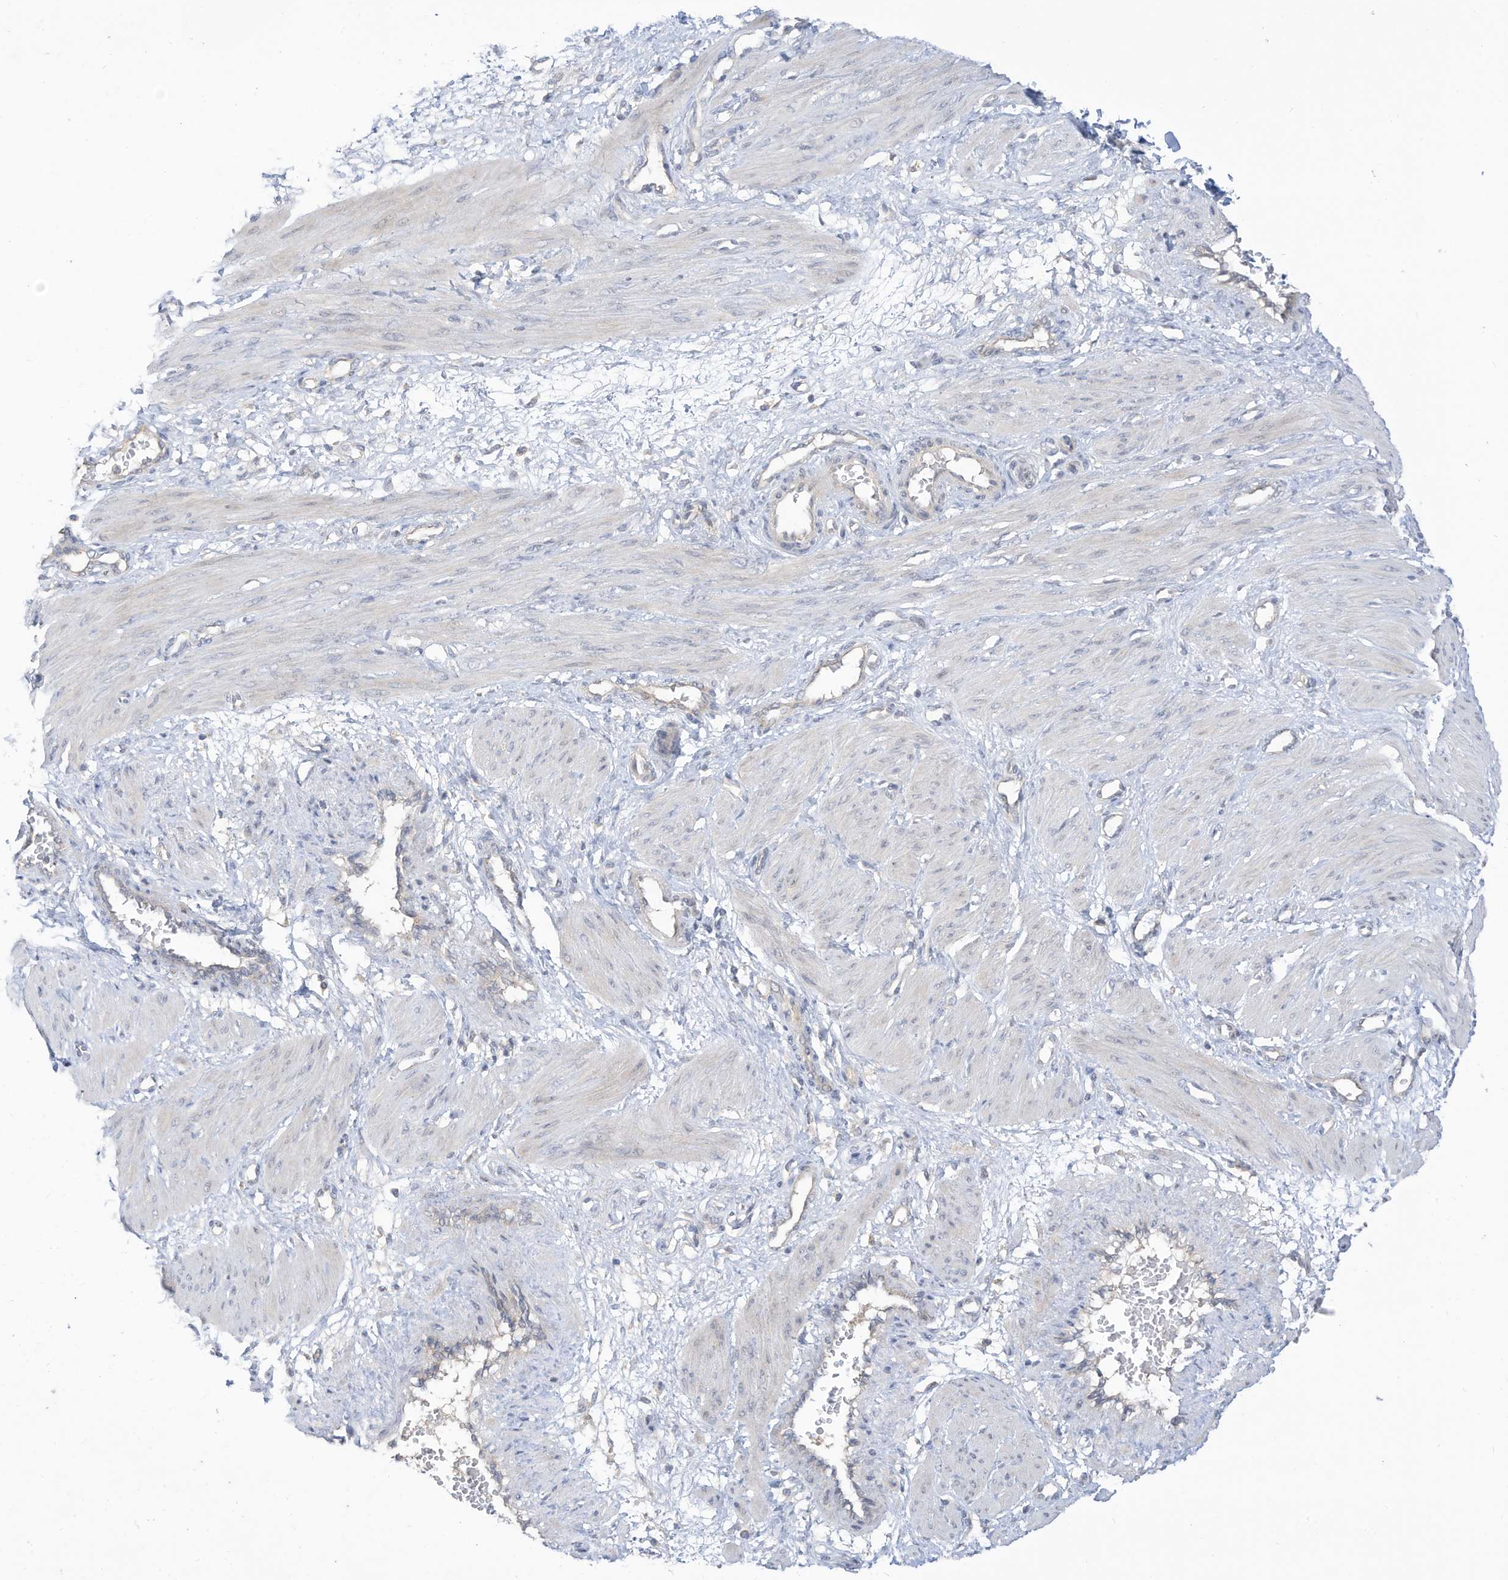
{"staining": {"intensity": "negative", "quantity": "none", "location": "none"}, "tissue": "smooth muscle", "cell_type": "Smooth muscle cells", "image_type": "normal", "snomed": [{"axis": "morphology", "description": "Normal tissue, NOS"}, {"axis": "topography", "description": "Endometrium"}], "caption": "Protein analysis of normal smooth muscle demonstrates no significant expression in smooth muscle cells. The staining was performed using DAB to visualize the protein expression in brown, while the nuclei were stained in blue with hematoxylin (Magnification: 20x).", "gene": "LRRN2", "patient": {"sex": "female", "age": 33}}